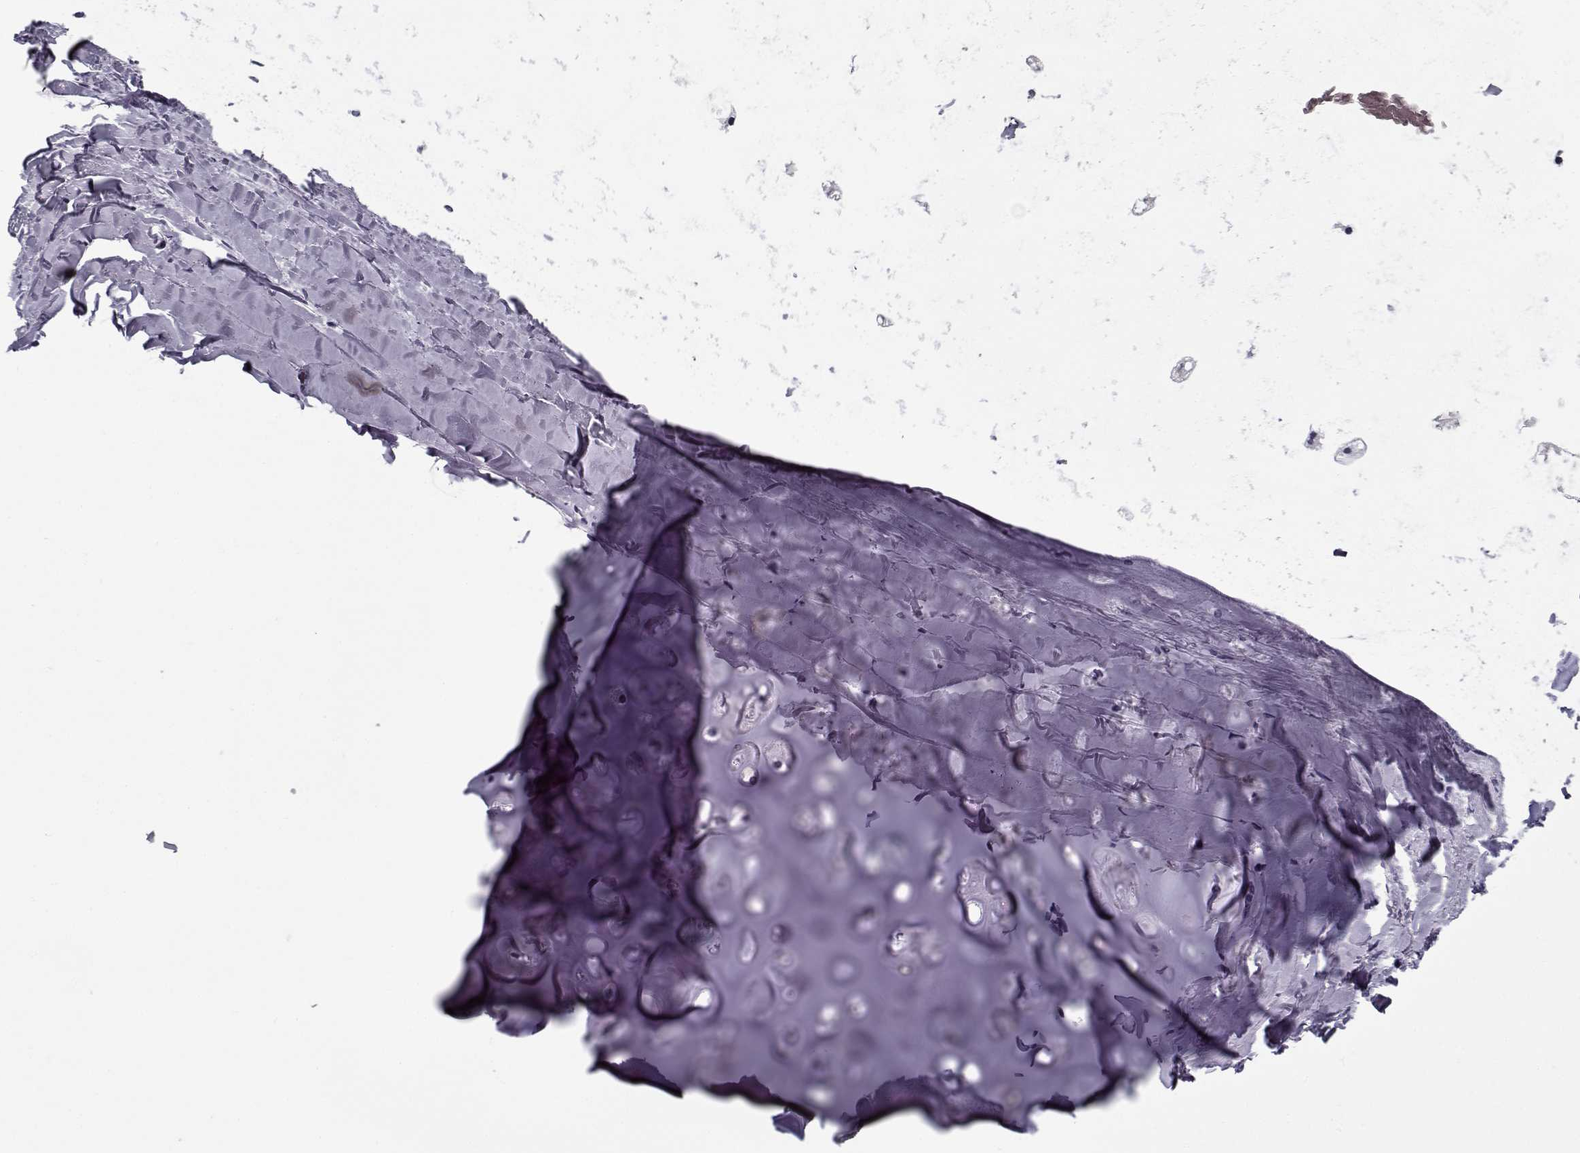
{"staining": {"intensity": "negative", "quantity": "none", "location": "none"}, "tissue": "adipose tissue", "cell_type": "Adipocytes", "image_type": "normal", "snomed": [{"axis": "morphology", "description": "Normal tissue, NOS"}, {"axis": "topography", "description": "Lymph node"}, {"axis": "topography", "description": "Bronchus"}], "caption": "Immunohistochemistry (IHC) of unremarkable human adipose tissue shows no positivity in adipocytes.", "gene": "RNF32", "patient": {"sex": "female", "age": 70}}